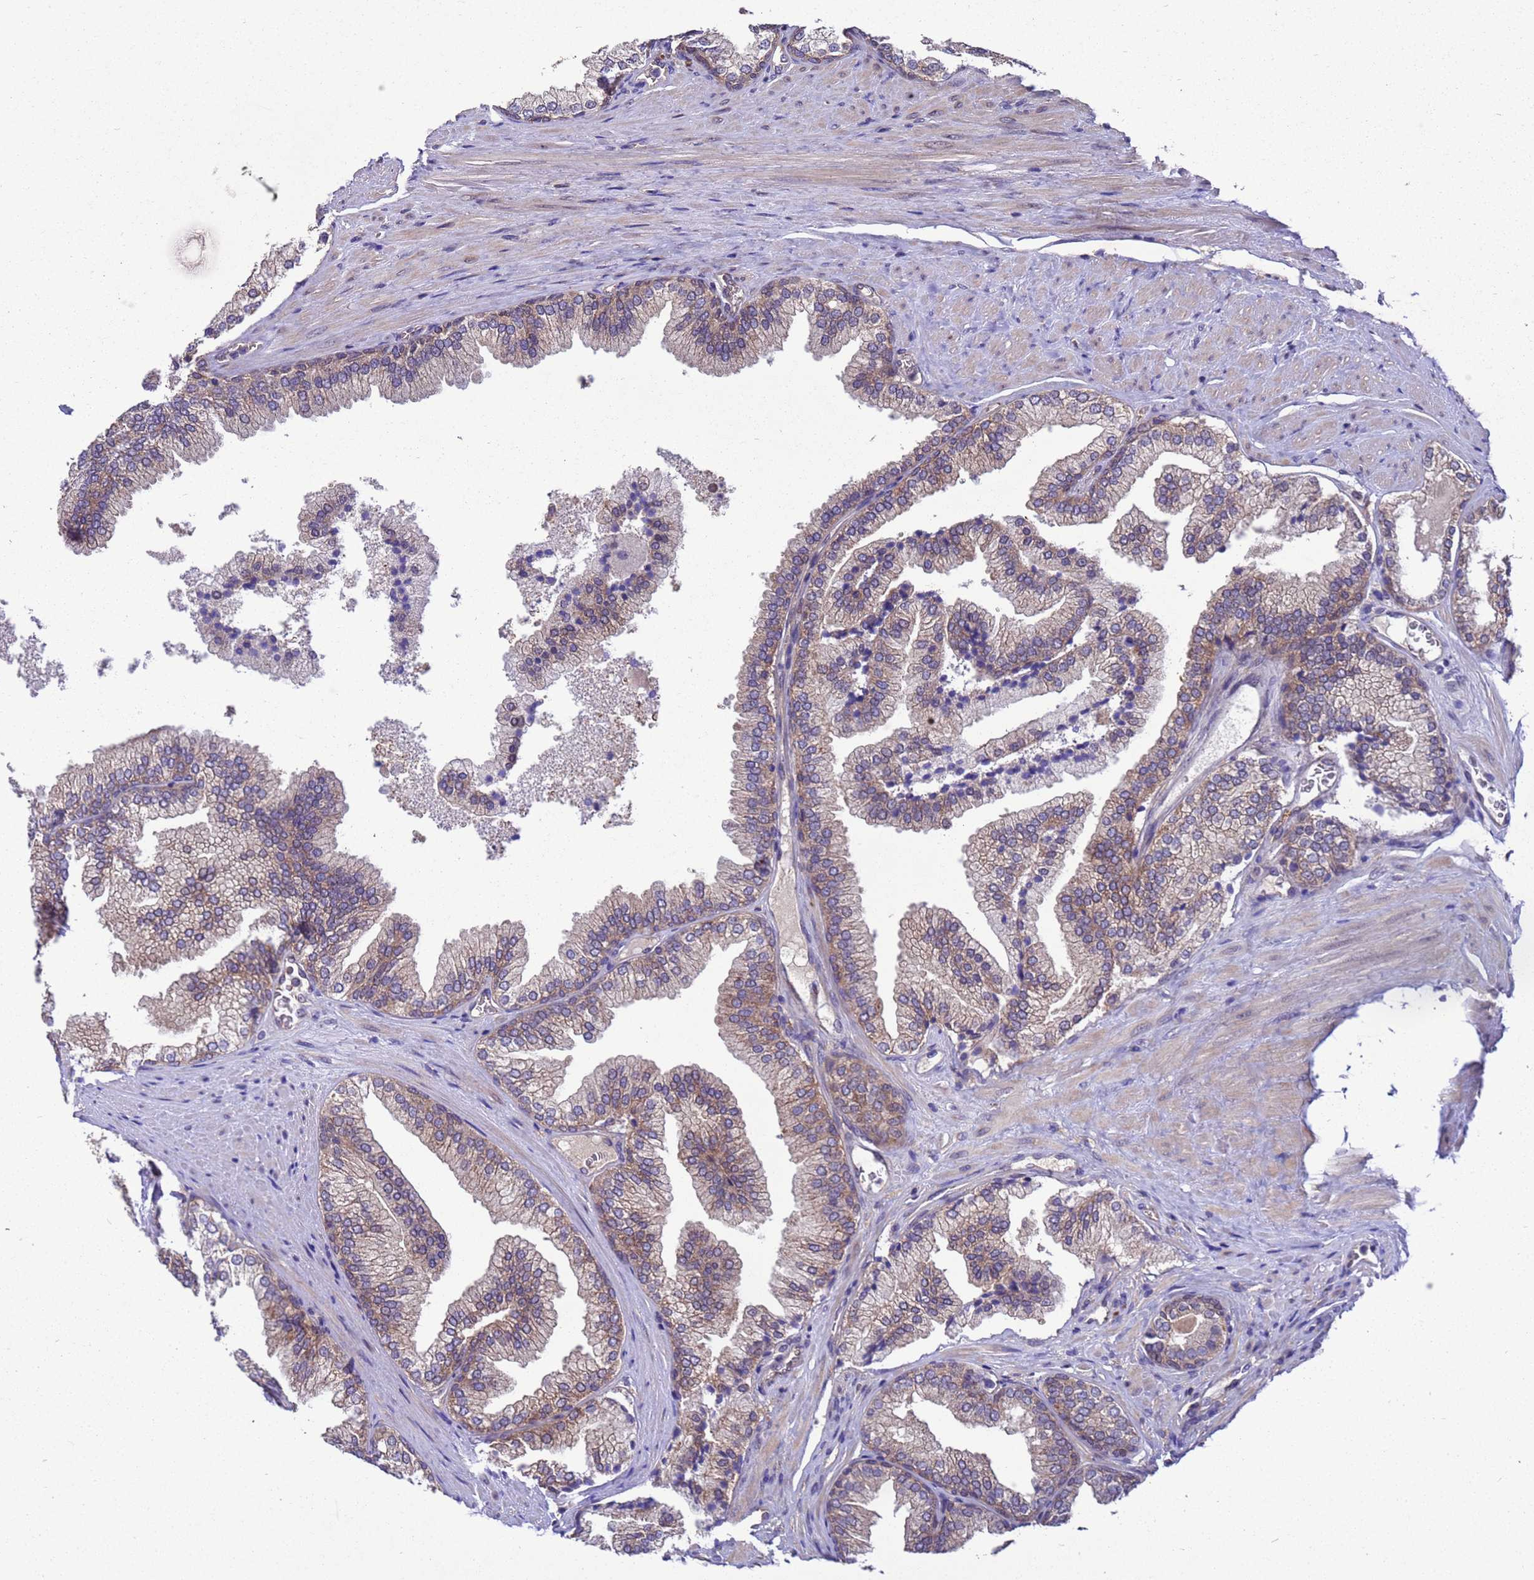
{"staining": {"intensity": "moderate", "quantity": "25%-75%", "location": "cytoplasmic/membranous"}, "tissue": "prostate", "cell_type": "Glandular cells", "image_type": "normal", "snomed": [{"axis": "morphology", "description": "Normal tissue, NOS"}, {"axis": "topography", "description": "Prostate"}], "caption": "This photomicrograph shows benign prostate stained with immunohistochemistry to label a protein in brown. The cytoplasmic/membranous of glandular cells show moderate positivity for the protein. Nuclei are counter-stained blue.", "gene": "ARHGAP12", "patient": {"sex": "male", "age": 76}}